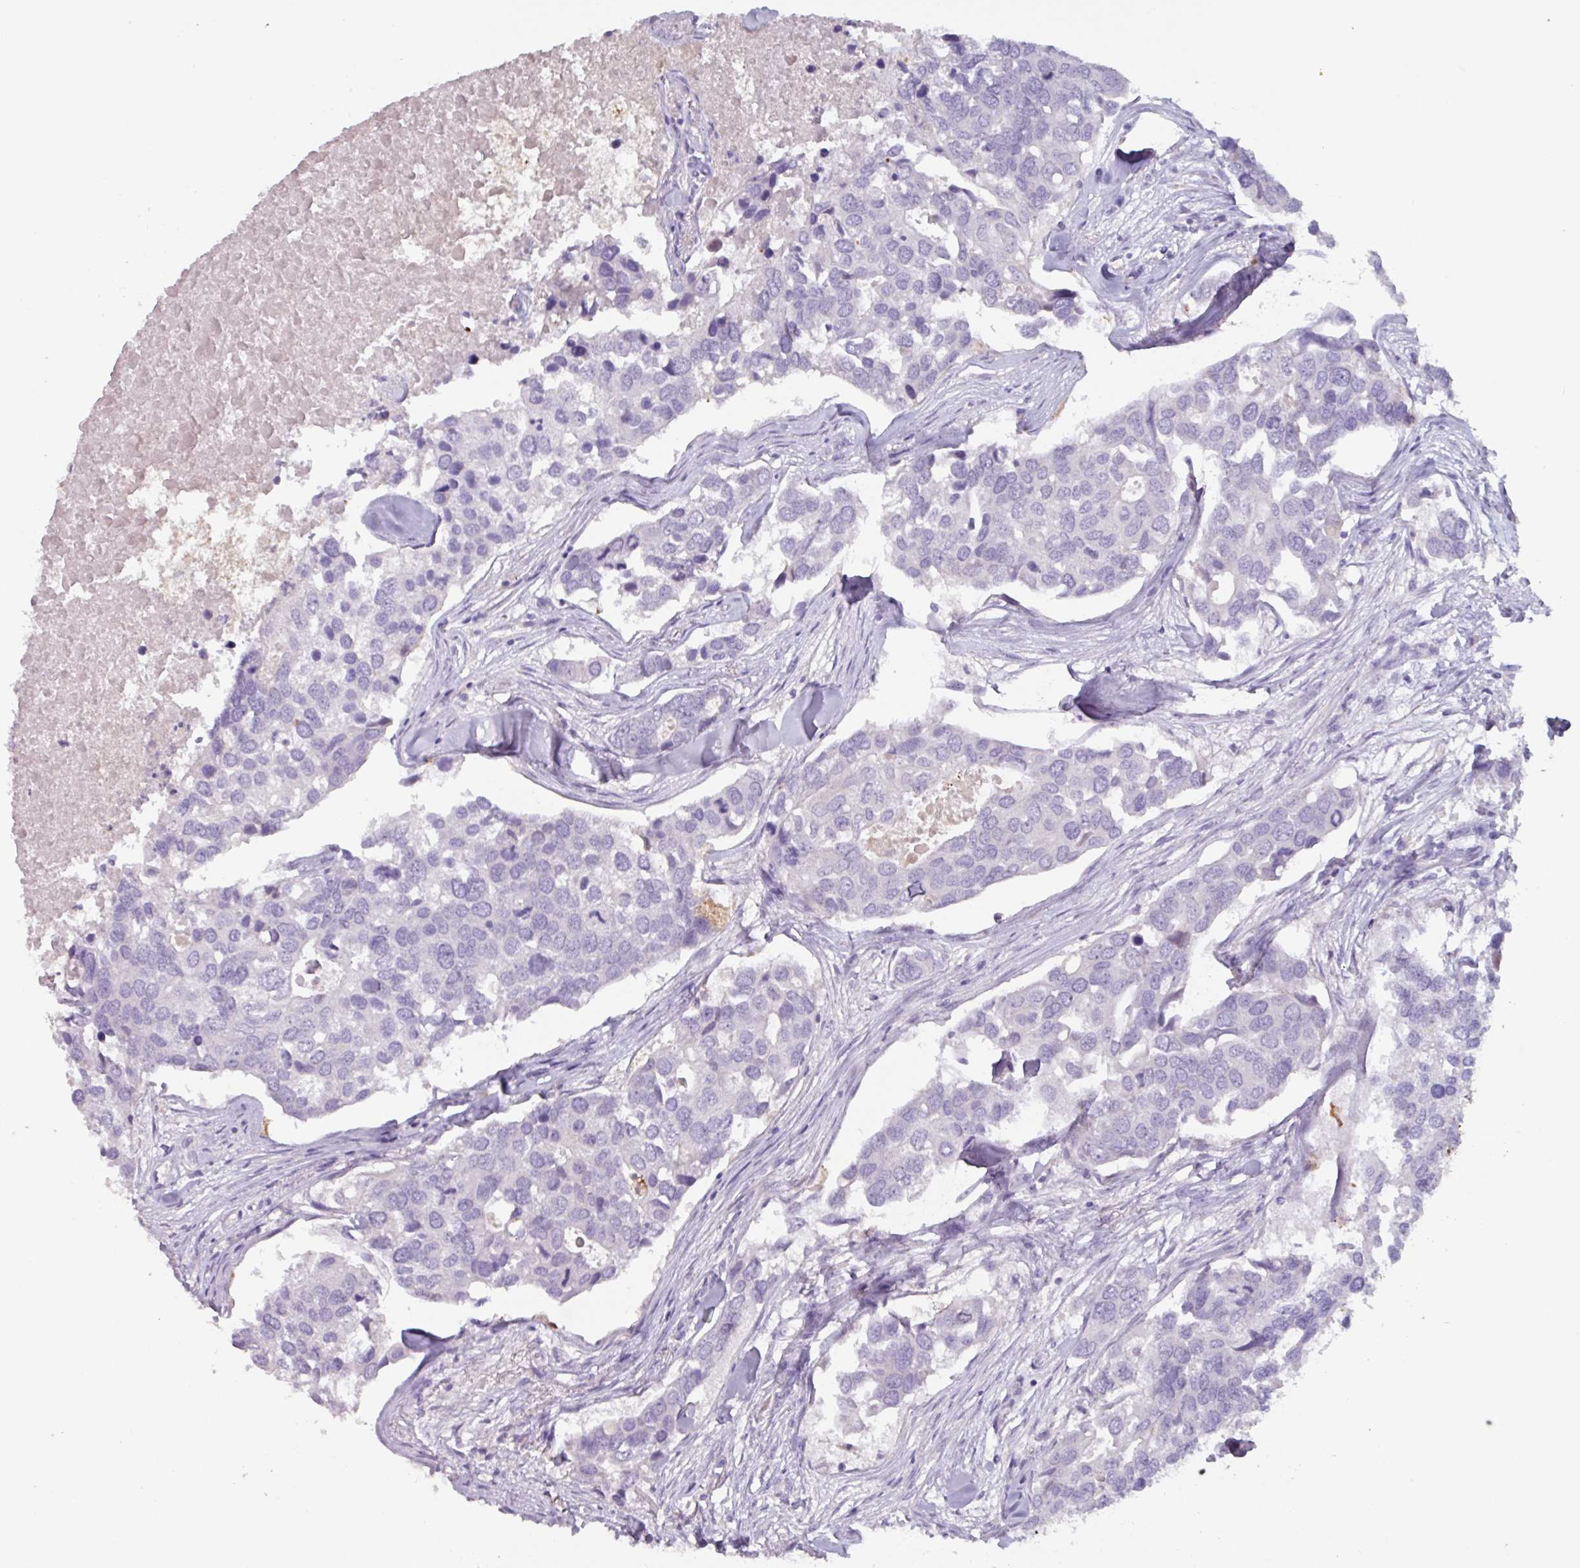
{"staining": {"intensity": "negative", "quantity": "none", "location": "none"}, "tissue": "breast cancer", "cell_type": "Tumor cells", "image_type": "cancer", "snomed": [{"axis": "morphology", "description": "Duct carcinoma"}, {"axis": "topography", "description": "Breast"}], "caption": "Histopathology image shows no significant protein positivity in tumor cells of breast cancer (infiltrating ductal carcinoma).", "gene": "OR2T10", "patient": {"sex": "female", "age": 83}}